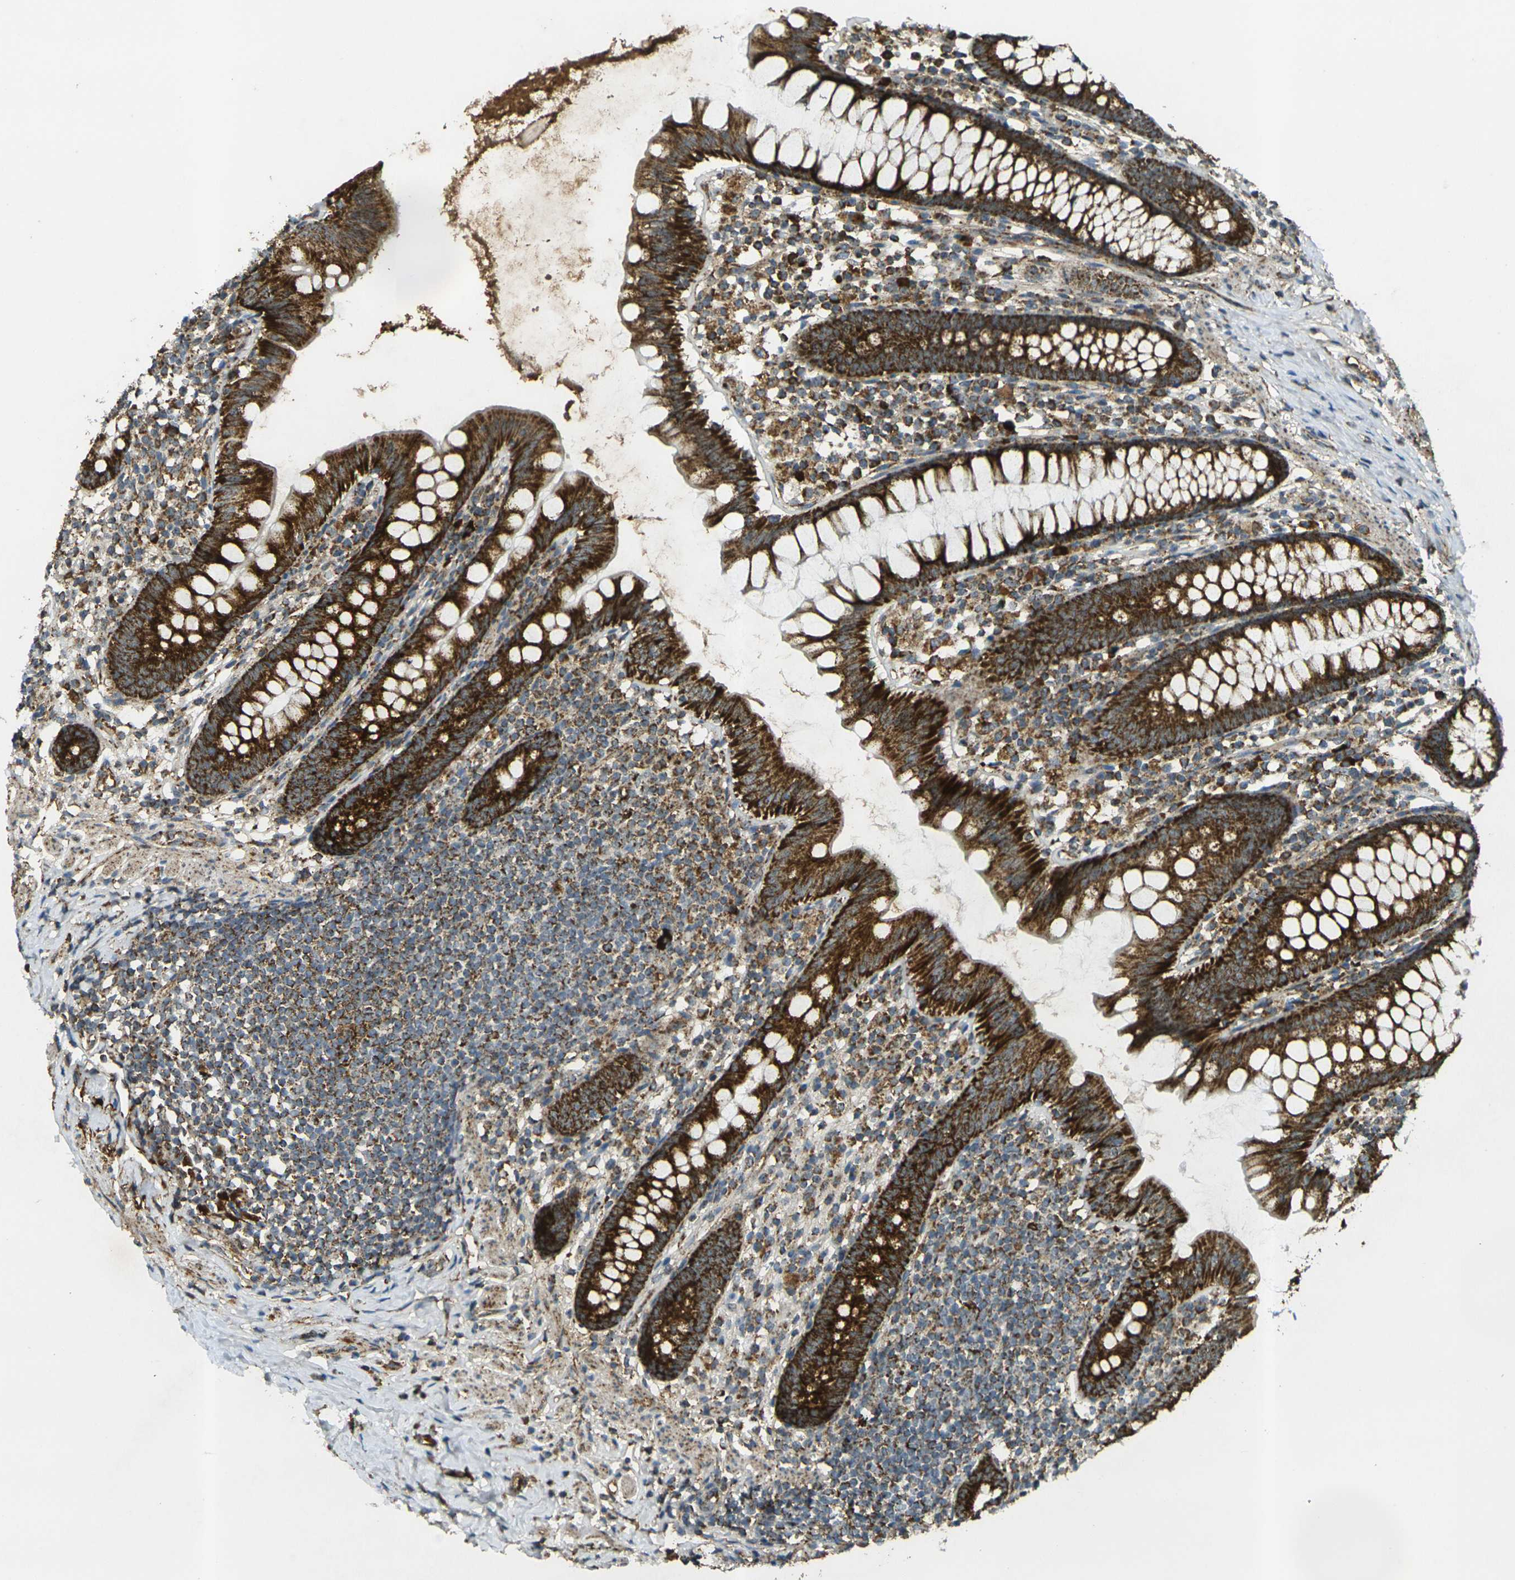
{"staining": {"intensity": "strong", "quantity": ">75%", "location": "cytoplasmic/membranous"}, "tissue": "appendix", "cell_type": "Glandular cells", "image_type": "normal", "snomed": [{"axis": "morphology", "description": "Normal tissue, NOS"}, {"axis": "topography", "description": "Appendix"}], "caption": "The image demonstrates a brown stain indicating the presence of a protein in the cytoplasmic/membranous of glandular cells in appendix.", "gene": "IGF1R", "patient": {"sex": "male", "age": 52}}